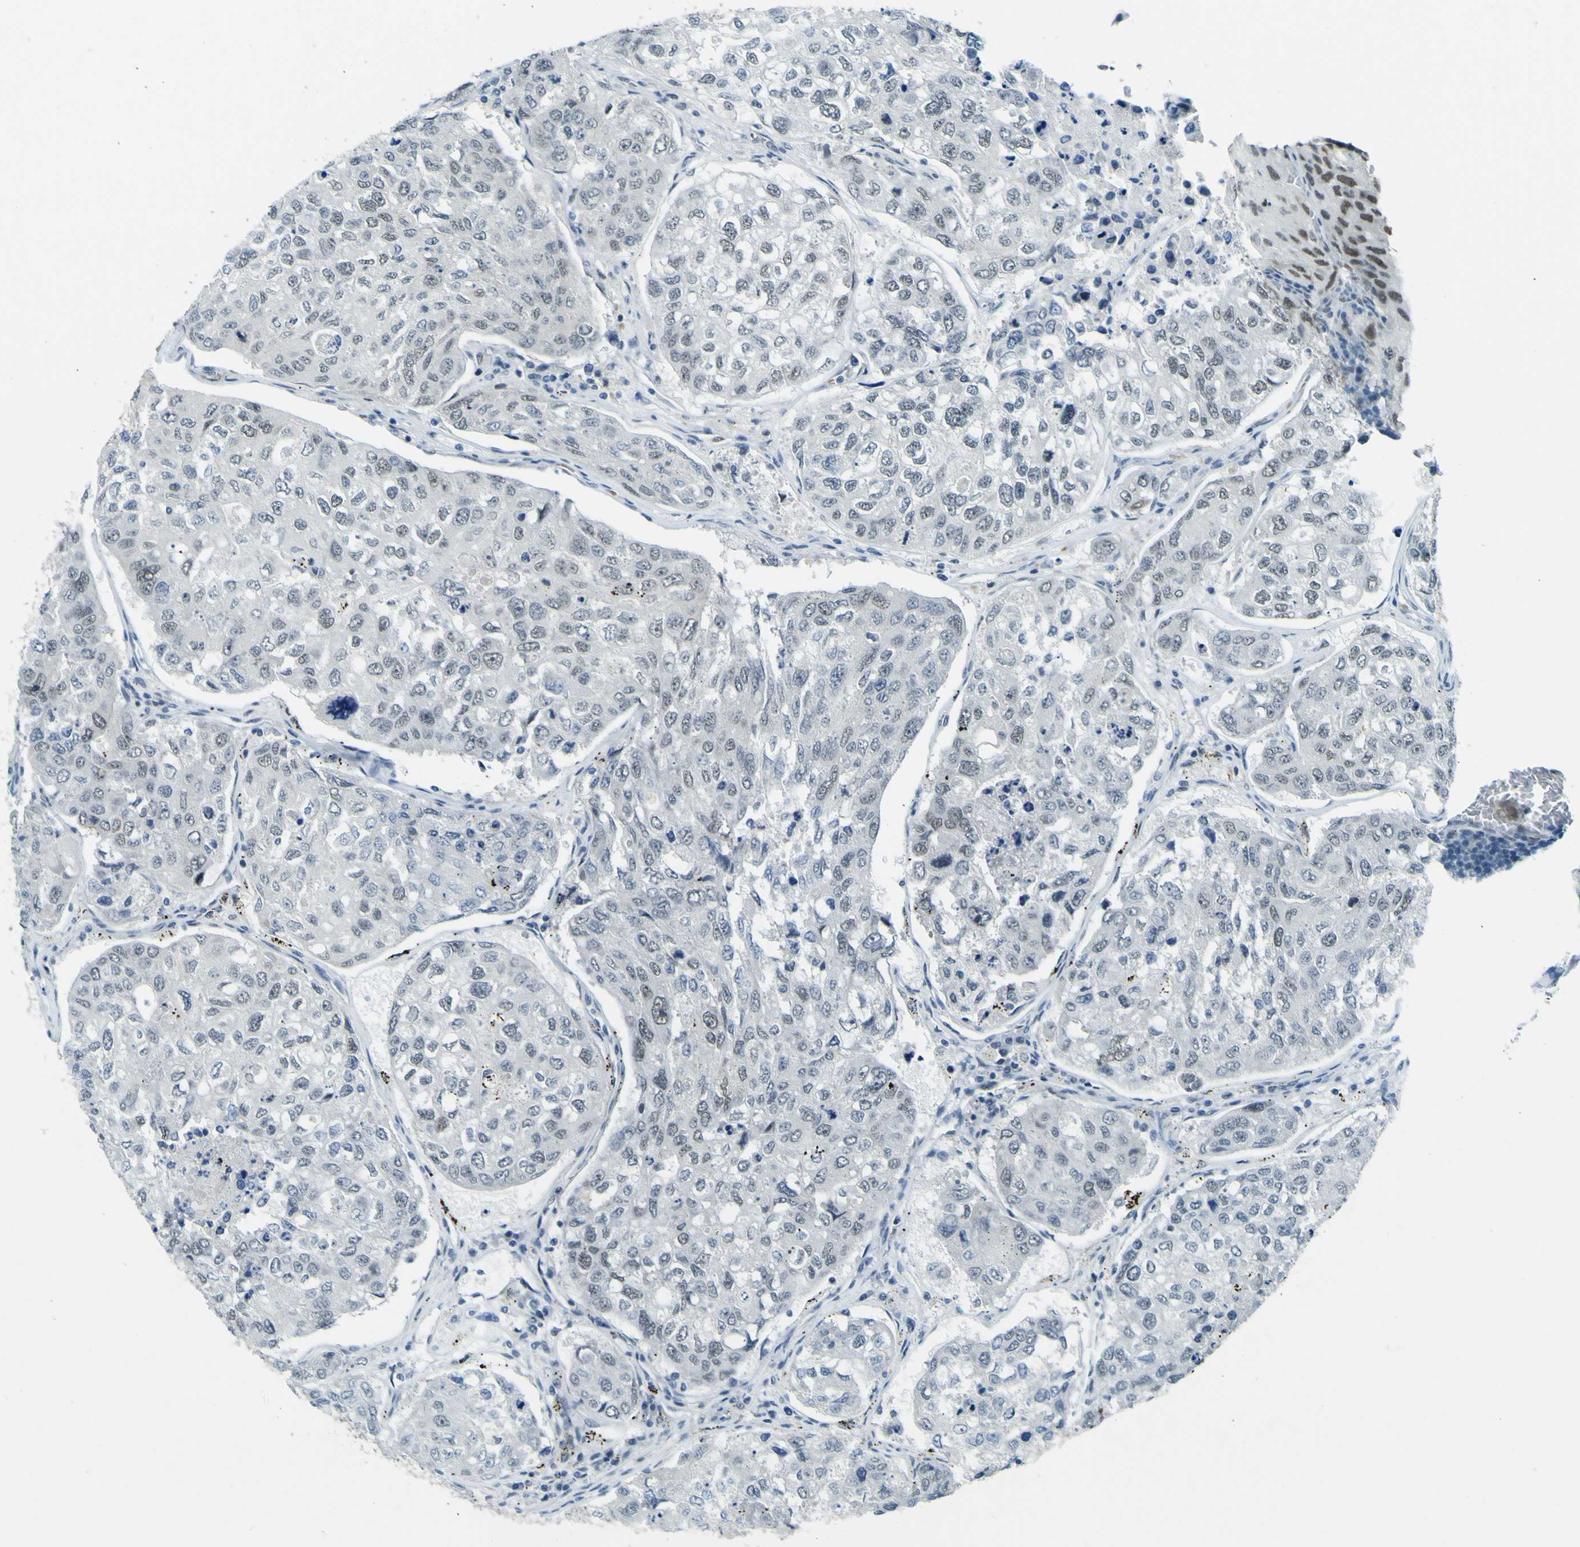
{"staining": {"intensity": "weak", "quantity": "25%-75%", "location": "nuclear"}, "tissue": "urothelial cancer", "cell_type": "Tumor cells", "image_type": "cancer", "snomed": [{"axis": "morphology", "description": "Urothelial carcinoma, High grade"}, {"axis": "topography", "description": "Lymph node"}, {"axis": "topography", "description": "Urinary bladder"}], "caption": "Urothelial cancer tissue reveals weak nuclear positivity in about 25%-75% of tumor cells", "gene": "CEBPG", "patient": {"sex": "male", "age": 51}}